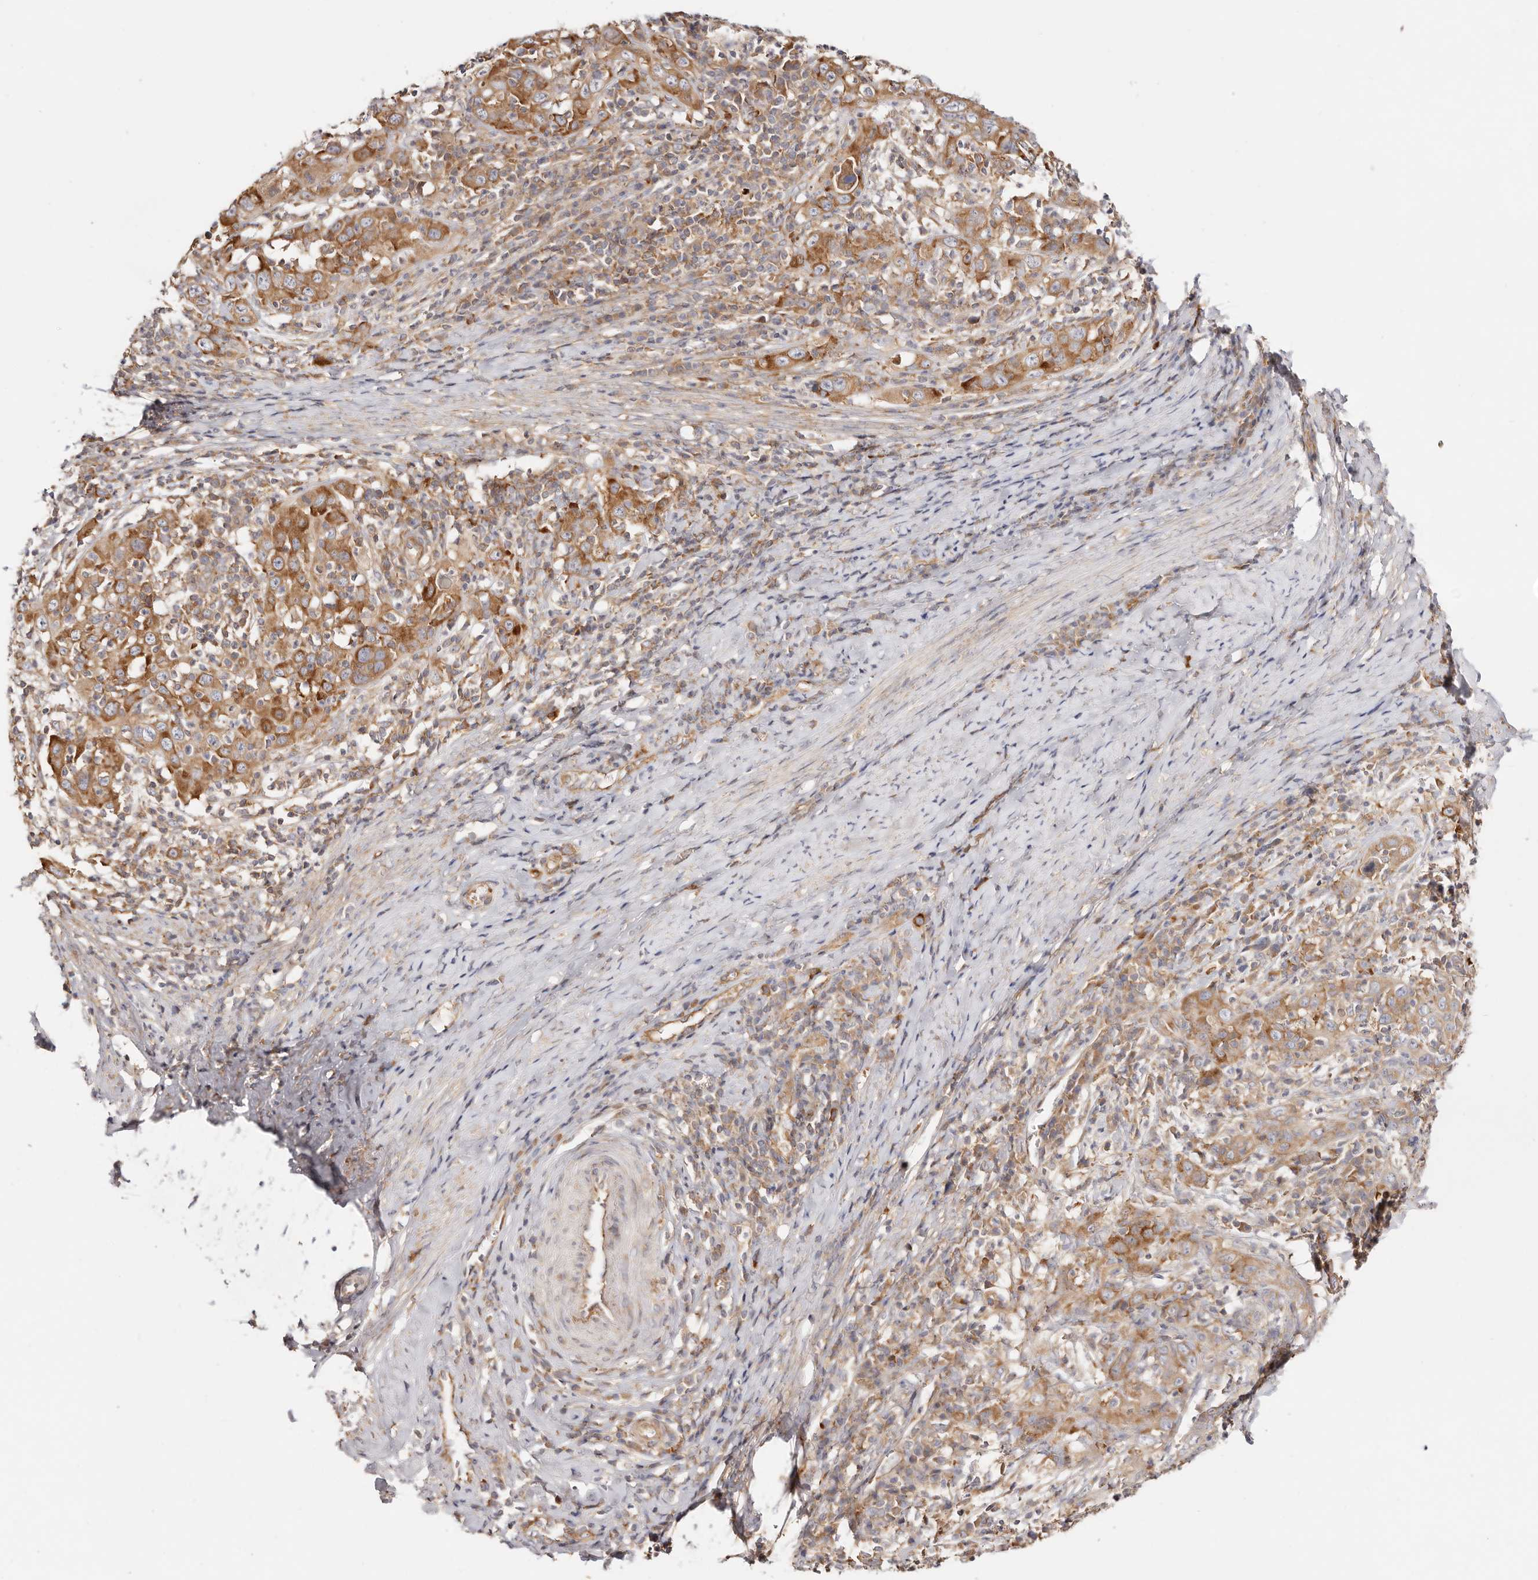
{"staining": {"intensity": "moderate", "quantity": ">75%", "location": "cytoplasmic/membranous"}, "tissue": "cervical cancer", "cell_type": "Tumor cells", "image_type": "cancer", "snomed": [{"axis": "morphology", "description": "Squamous cell carcinoma, NOS"}, {"axis": "topography", "description": "Cervix"}], "caption": "A histopathology image of human cervical cancer (squamous cell carcinoma) stained for a protein demonstrates moderate cytoplasmic/membranous brown staining in tumor cells.", "gene": "GNA13", "patient": {"sex": "female", "age": 46}}